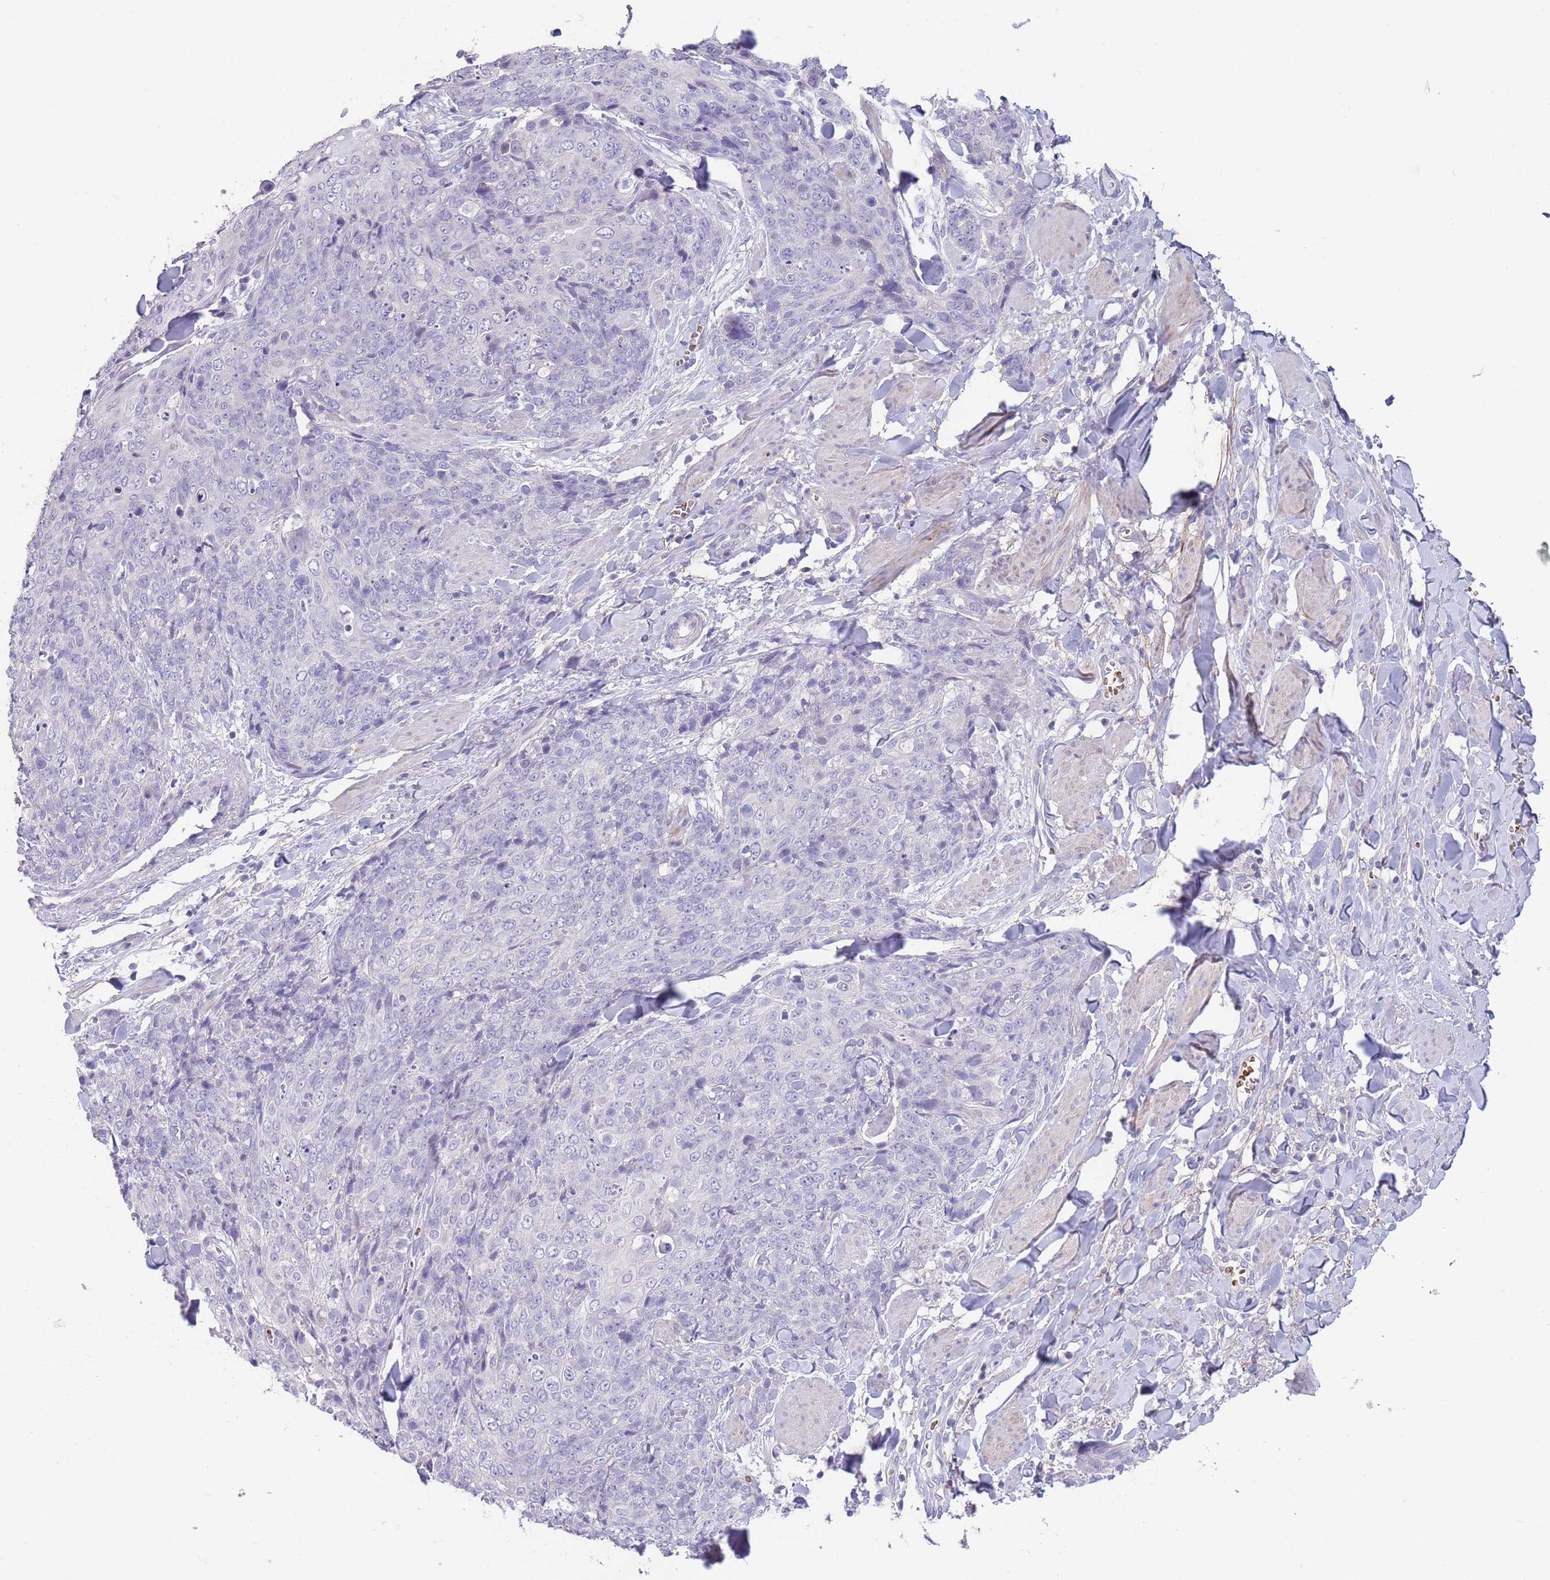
{"staining": {"intensity": "negative", "quantity": "none", "location": "none"}, "tissue": "skin cancer", "cell_type": "Tumor cells", "image_type": "cancer", "snomed": [{"axis": "morphology", "description": "Squamous cell carcinoma, NOS"}, {"axis": "topography", "description": "Skin"}, {"axis": "topography", "description": "Vulva"}], "caption": "An IHC image of skin cancer is shown. There is no staining in tumor cells of skin cancer.", "gene": "ZNF14", "patient": {"sex": "female", "age": 85}}